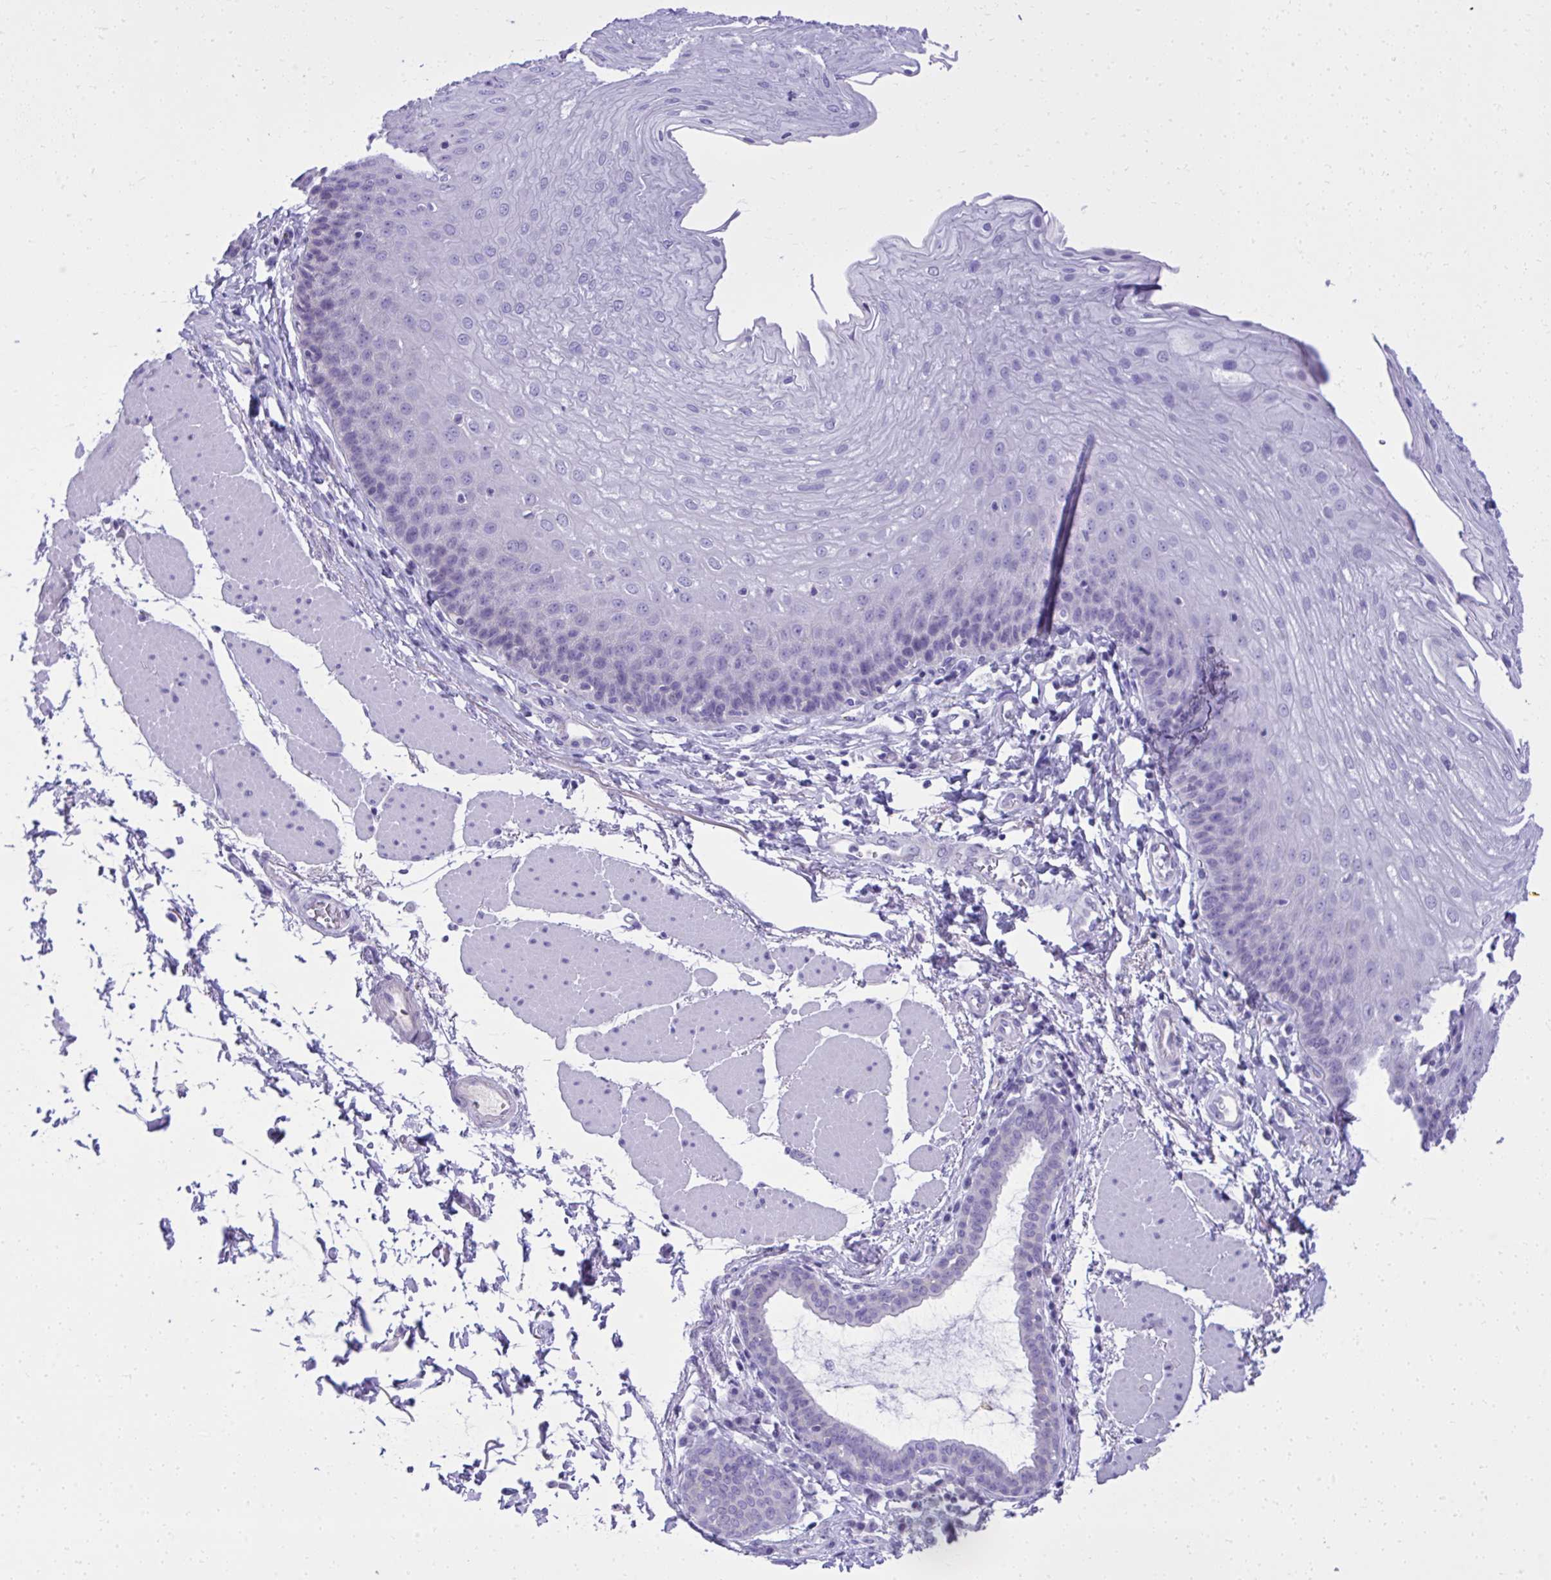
{"staining": {"intensity": "negative", "quantity": "none", "location": "none"}, "tissue": "esophagus", "cell_type": "Squamous epithelial cells", "image_type": "normal", "snomed": [{"axis": "morphology", "description": "Normal tissue, NOS"}, {"axis": "topography", "description": "Esophagus"}], "caption": "Squamous epithelial cells are negative for protein expression in benign human esophagus. (Immunohistochemistry (ihc), brightfield microscopy, high magnification).", "gene": "ST6GALNAC3", "patient": {"sex": "female", "age": 81}}